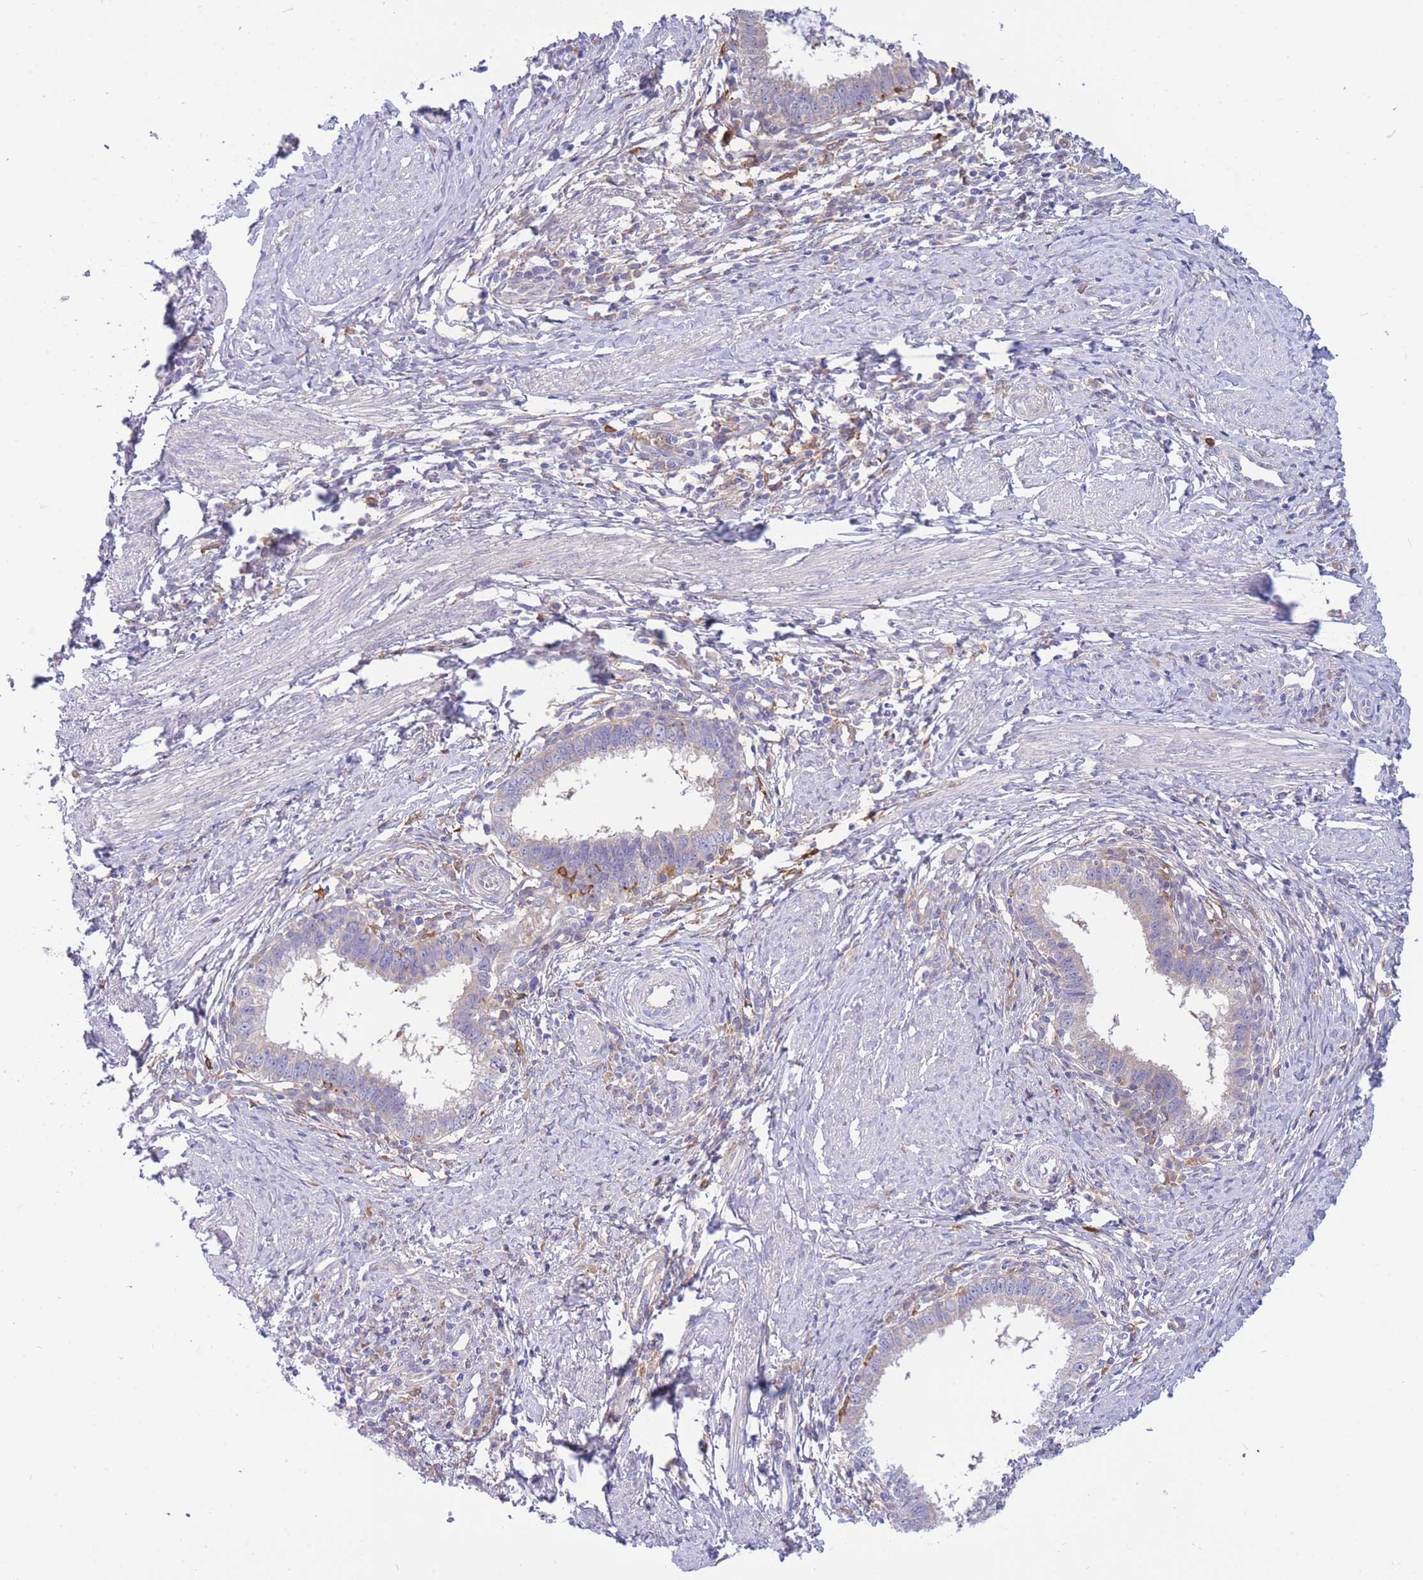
{"staining": {"intensity": "negative", "quantity": "none", "location": "none"}, "tissue": "cervical cancer", "cell_type": "Tumor cells", "image_type": "cancer", "snomed": [{"axis": "morphology", "description": "Adenocarcinoma, NOS"}, {"axis": "topography", "description": "Cervix"}], "caption": "This histopathology image is of cervical cancer (adenocarcinoma) stained with IHC to label a protein in brown with the nuclei are counter-stained blue. There is no positivity in tumor cells. The staining was performed using DAB to visualize the protein expression in brown, while the nuclei were stained in blue with hematoxylin (Magnification: 20x).", "gene": "NAMPT", "patient": {"sex": "female", "age": 36}}